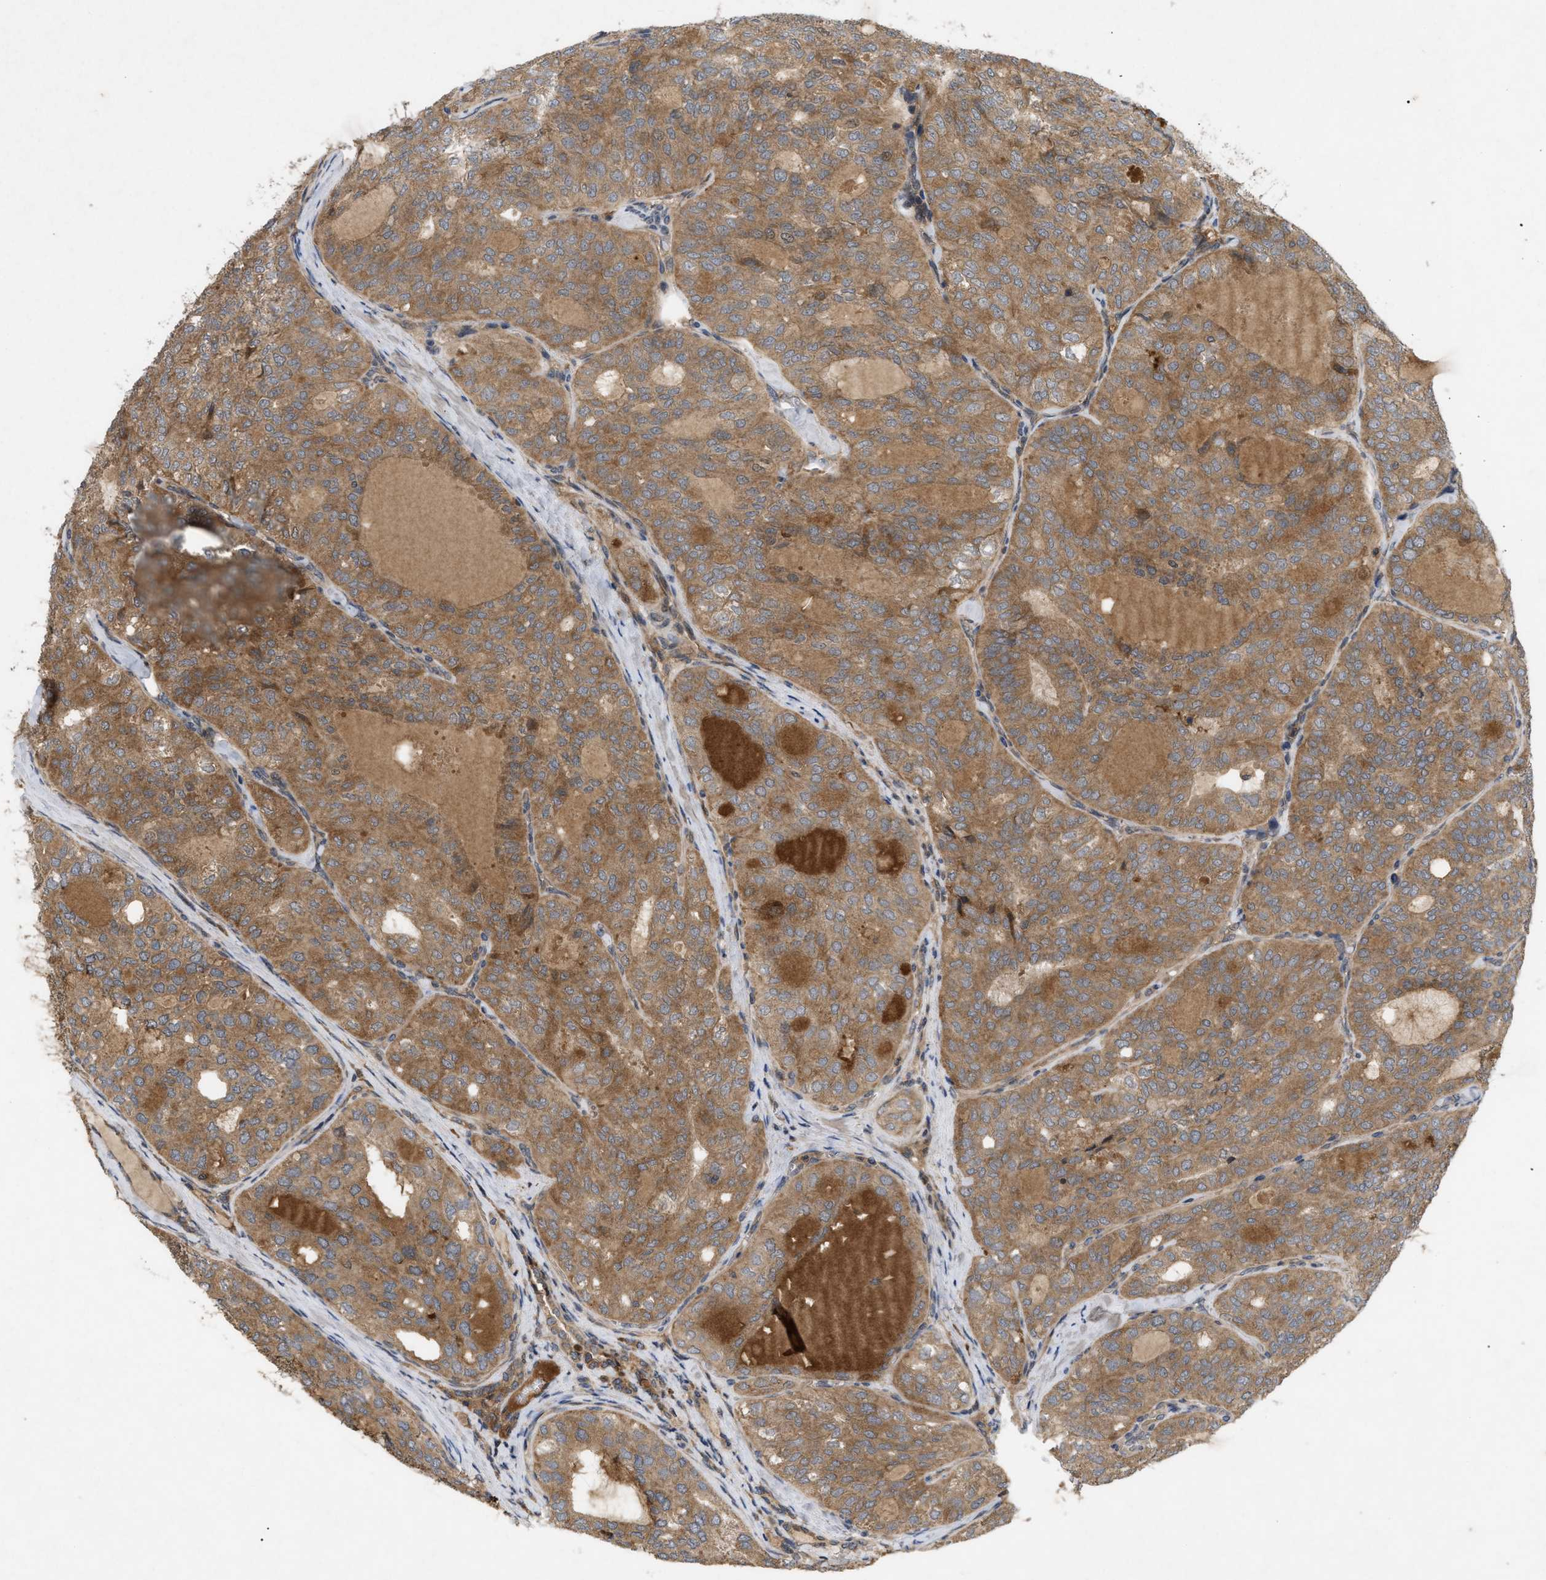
{"staining": {"intensity": "moderate", "quantity": ">75%", "location": "cytoplasmic/membranous"}, "tissue": "thyroid cancer", "cell_type": "Tumor cells", "image_type": "cancer", "snomed": [{"axis": "morphology", "description": "Follicular adenoma carcinoma, NOS"}, {"axis": "topography", "description": "Thyroid gland"}], "caption": "Immunohistochemistry (DAB) staining of human thyroid follicular adenoma carcinoma demonstrates moderate cytoplasmic/membranous protein staining in about >75% of tumor cells.", "gene": "RAB2A", "patient": {"sex": "male", "age": 75}}